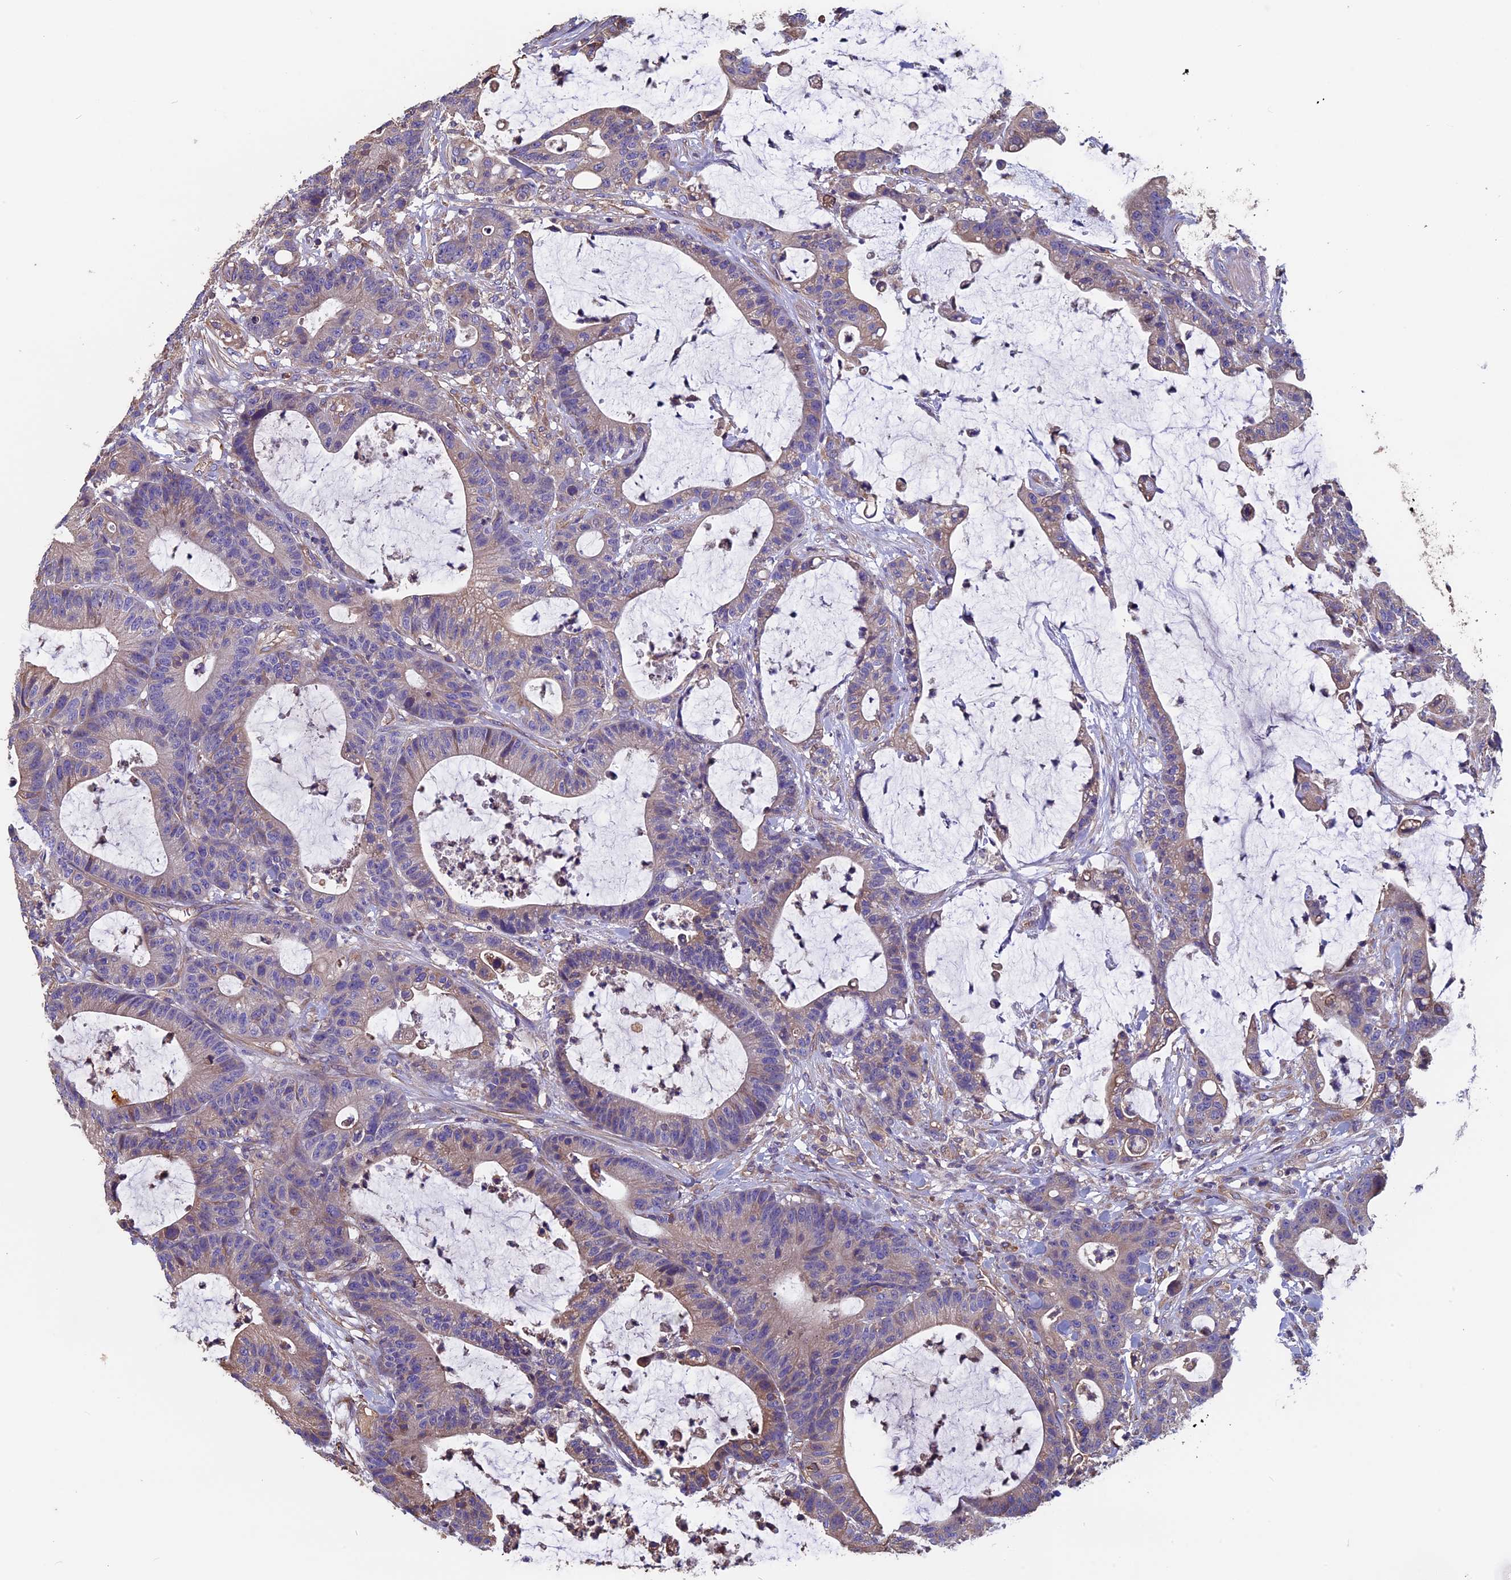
{"staining": {"intensity": "weak", "quantity": "25%-75%", "location": "cytoplasmic/membranous"}, "tissue": "colorectal cancer", "cell_type": "Tumor cells", "image_type": "cancer", "snomed": [{"axis": "morphology", "description": "Adenocarcinoma, NOS"}, {"axis": "topography", "description": "Colon"}], "caption": "About 25%-75% of tumor cells in human adenocarcinoma (colorectal) show weak cytoplasmic/membranous protein staining as visualized by brown immunohistochemical staining.", "gene": "CCDC153", "patient": {"sex": "female", "age": 84}}